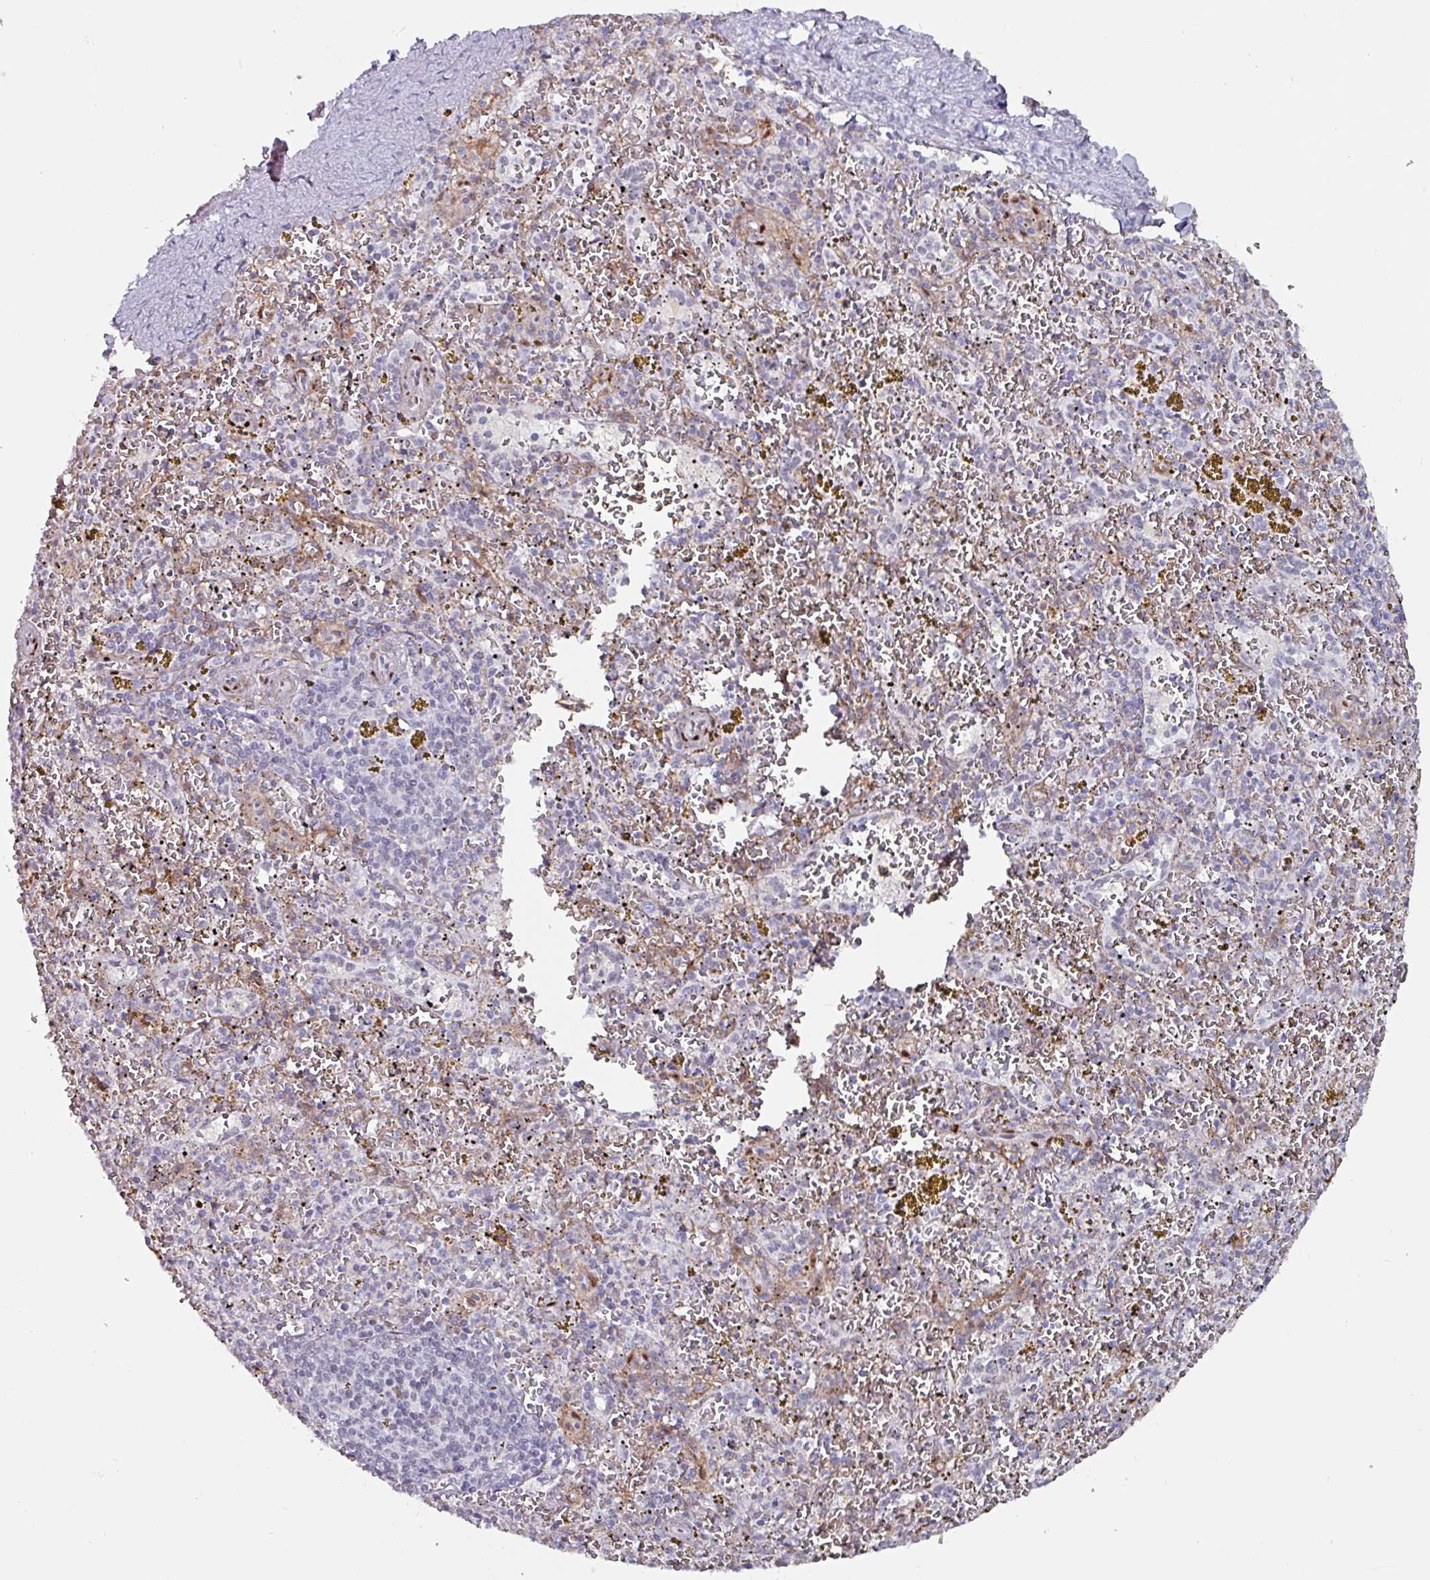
{"staining": {"intensity": "negative", "quantity": "none", "location": "none"}, "tissue": "spleen", "cell_type": "Cells in red pulp", "image_type": "normal", "snomed": [{"axis": "morphology", "description": "Normal tissue, NOS"}, {"axis": "topography", "description": "Spleen"}], "caption": "A high-resolution histopathology image shows immunohistochemistry (IHC) staining of unremarkable spleen, which shows no significant positivity in cells in red pulp. (Brightfield microscopy of DAB immunohistochemistry at high magnification).", "gene": "ZNF816", "patient": {"sex": "male", "age": 57}}